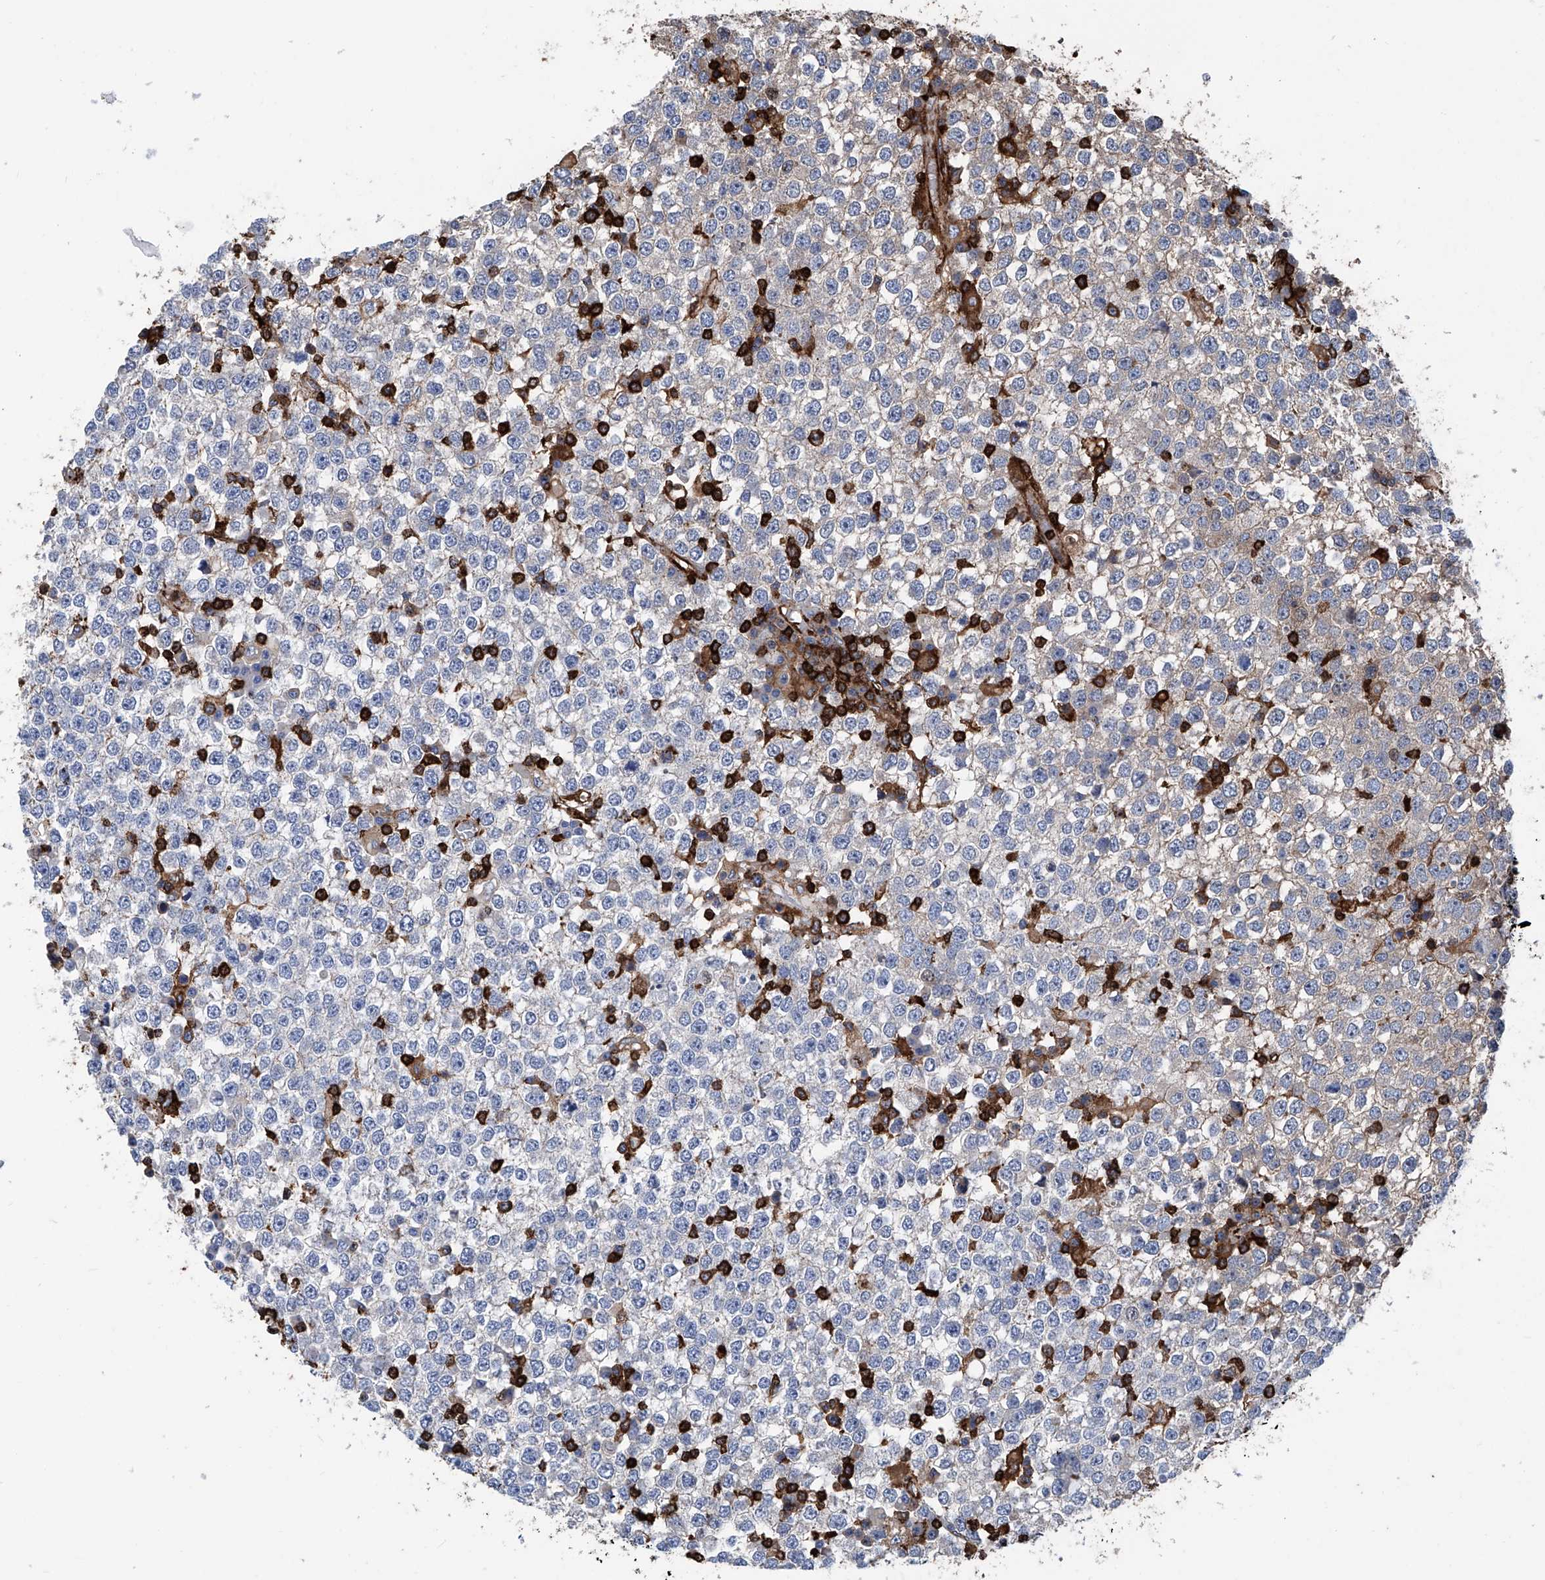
{"staining": {"intensity": "negative", "quantity": "none", "location": "none"}, "tissue": "testis cancer", "cell_type": "Tumor cells", "image_type": "cancer", "snomed": [{"axis": "morphology", "description": "Seminoma, NOS"}, {"axis": "topography", "description": "Testis"}], "caption": "This is an IHC image of testis cancer. There is no positivity in tumor cells.", "gene": "ZNF484", "patient": {"sex": "male", "age": 65}}